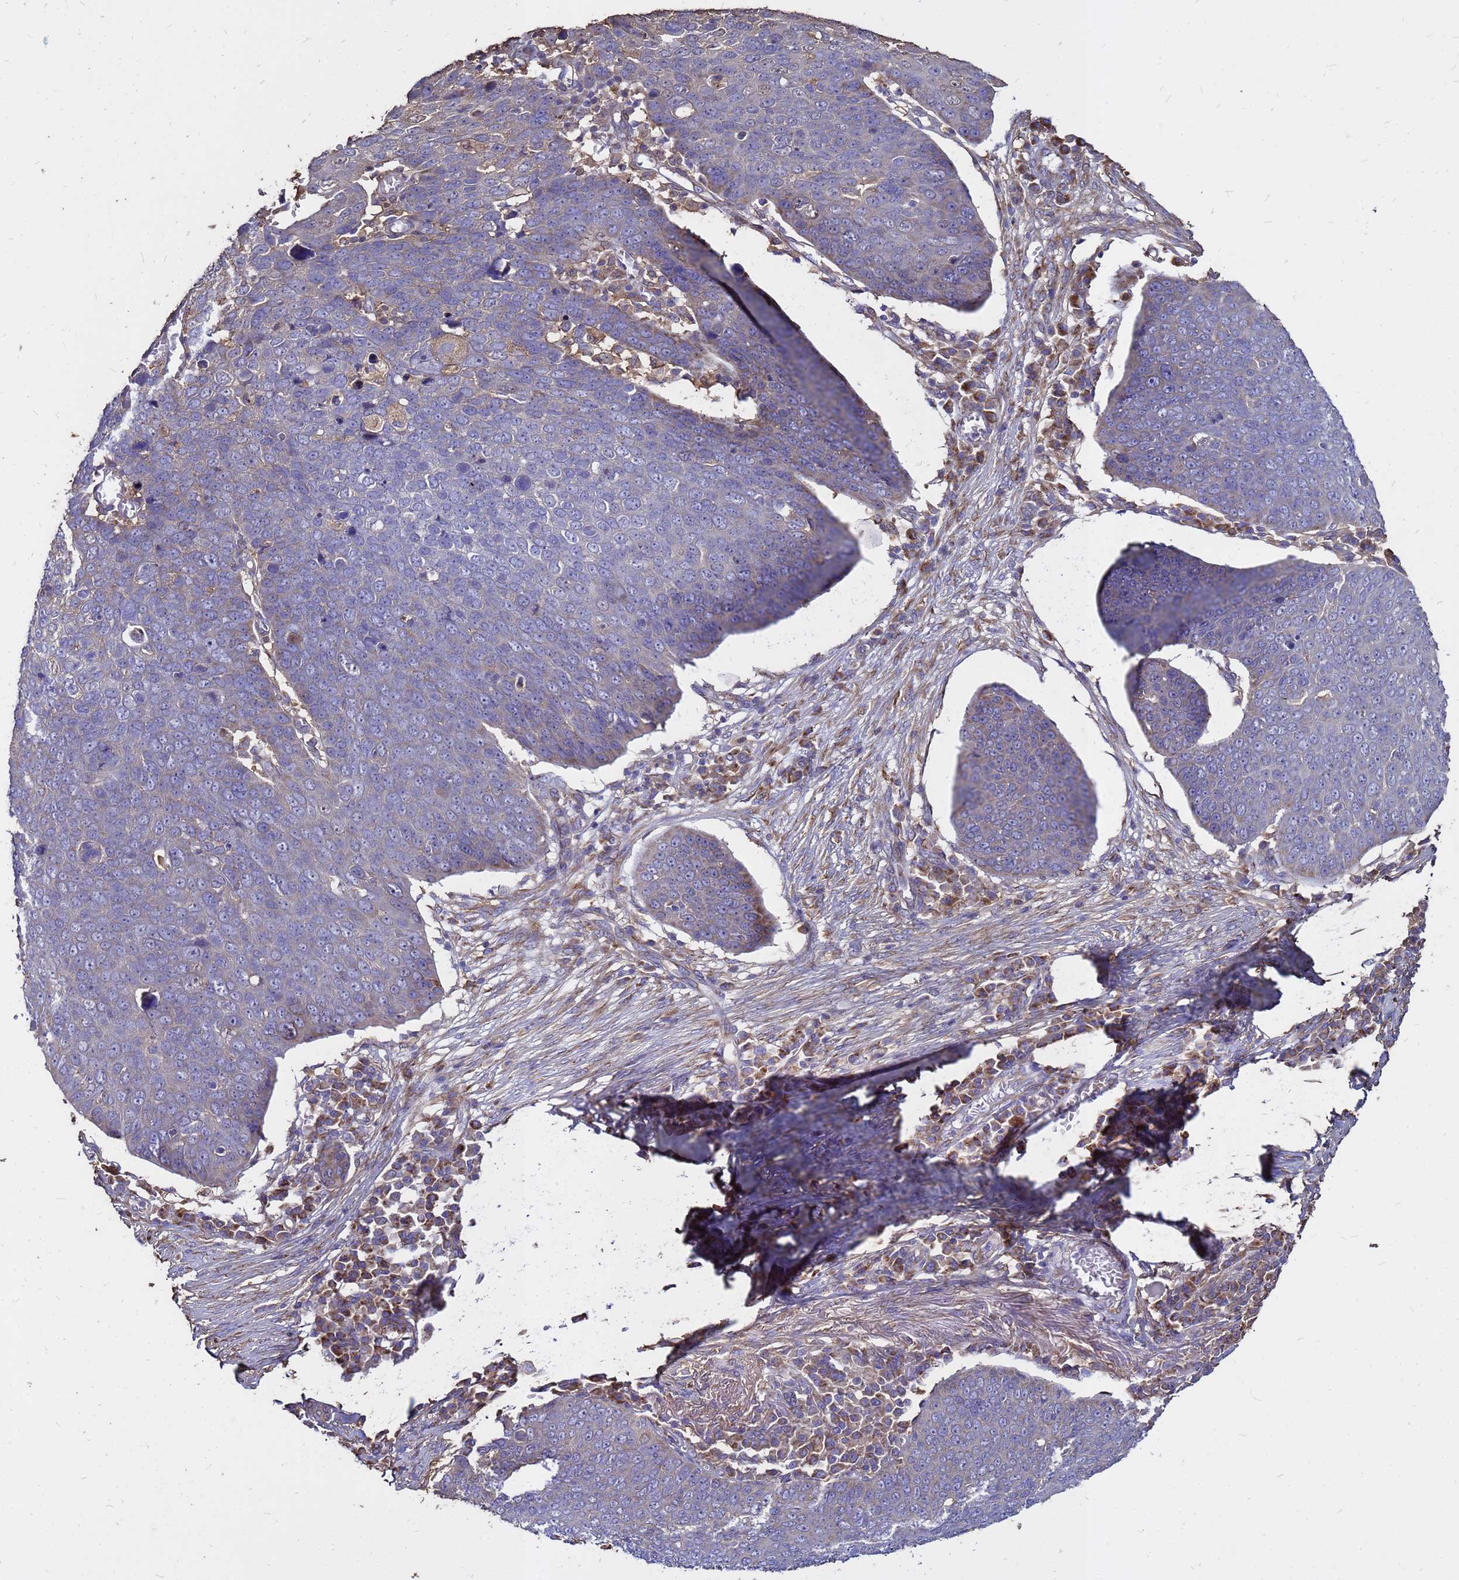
{"staining": {"intensity": "negative", "quantity": "none", "location": "none"}, "tissue": "skin cancer", "cell_type": "Tumor cells", "image_type": "cancer", "snomed": [{"axis": "morphology", "description": "Squamous cell carcinoma, NOS"}, {"axis": "topography", "description": "Skin"}], "caption": "Protein analysis of skin cancer displays no significant staining in tumor cells.", "gene": "MOB2", "patient": {"sex": "male", "age": 71}}